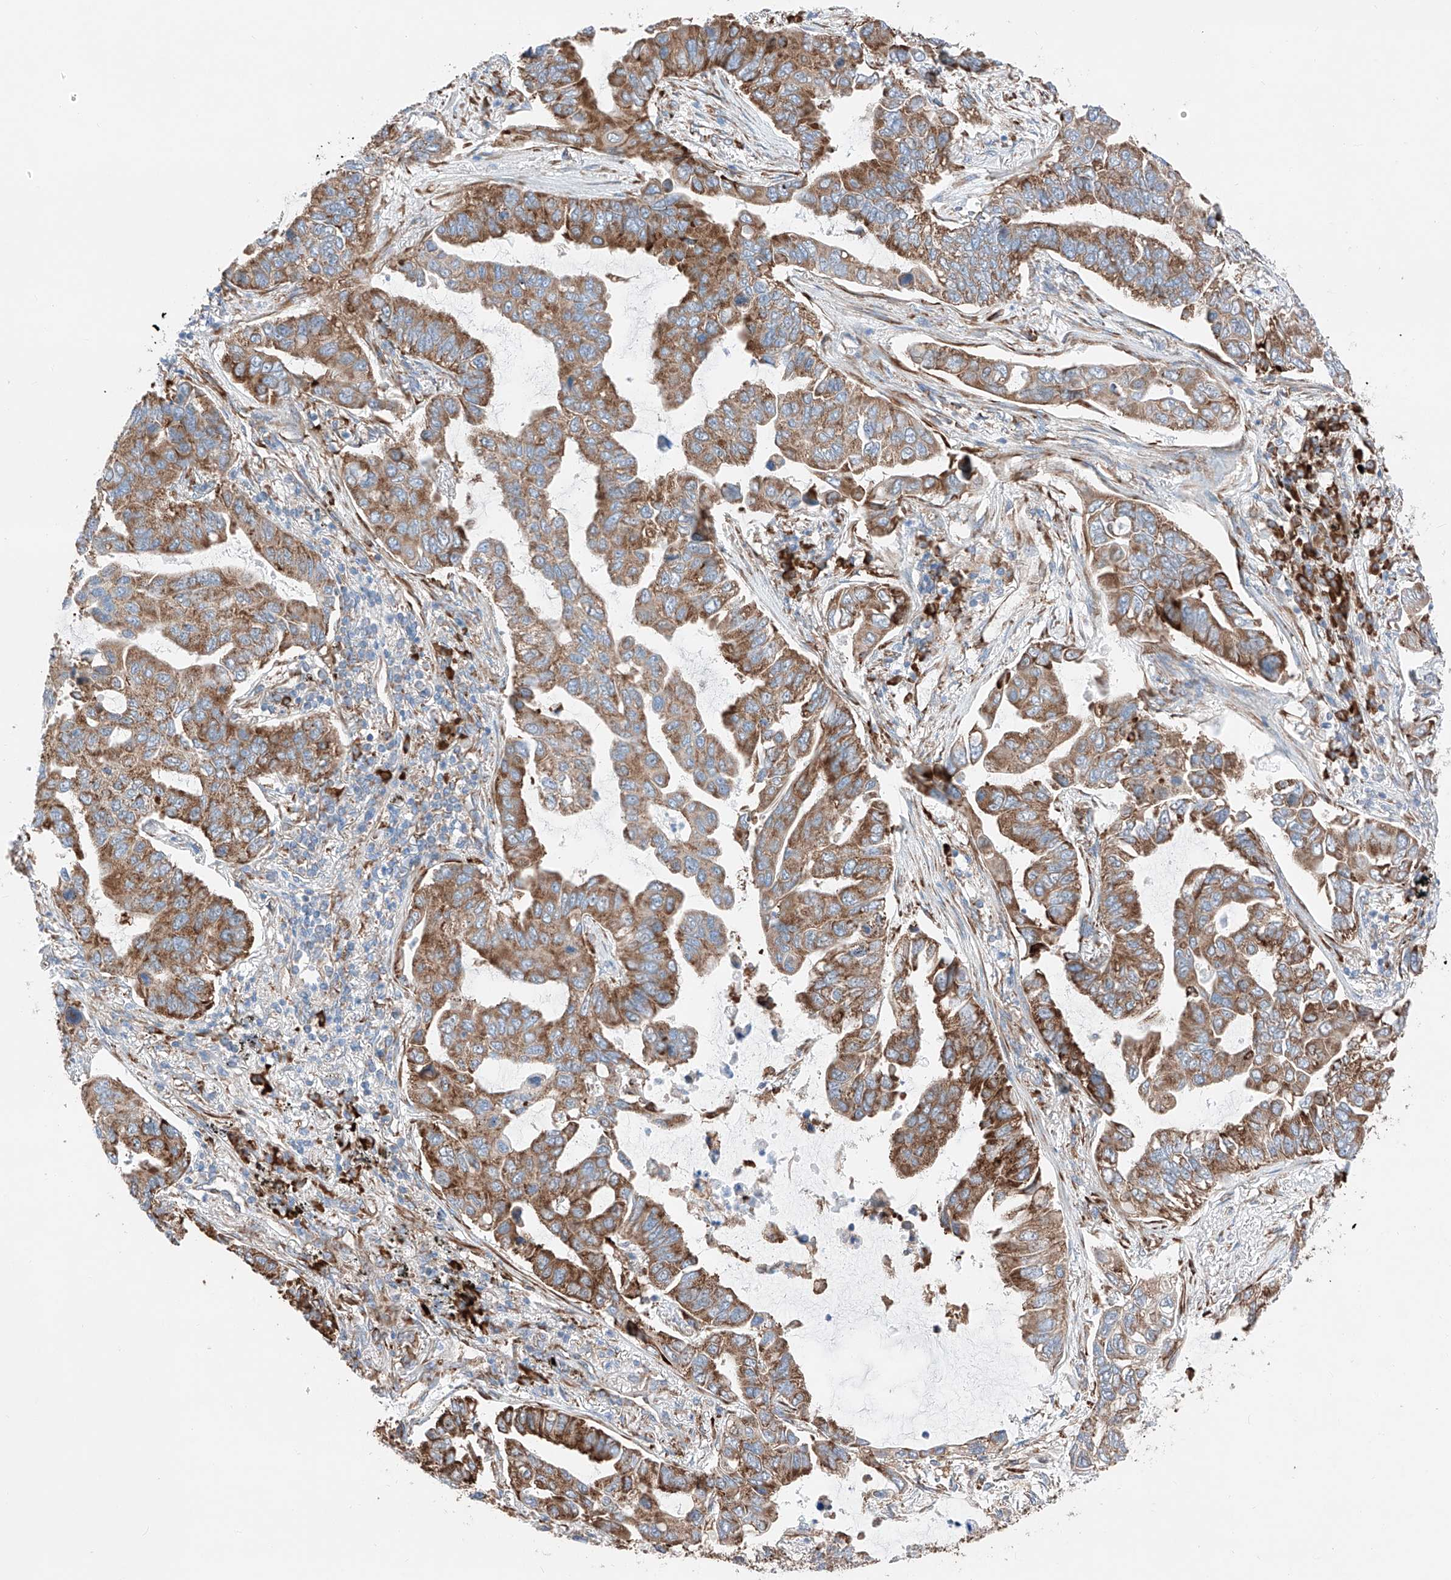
{"staining": {"intensity": "moderate", "quantity": ">75%", "location": "cytoplasmic/membranous"}, "tissue": "lung cancer", "cell_type": "Tumor cells", "image_type": "cancer", "snomed": [{"axis": "morphology", "description": "Adenocarcinoma, NOS"}, {"axis": "topography", "description": "Lung"}], "caption": "Tumor cells display medium levels of moderate cytoplasmic/membranous expression in approximately >75% of cells in human lung adenocarcinoma.", "gene": "CRELD1", "patient": {"sex": "male", "age": 64}}